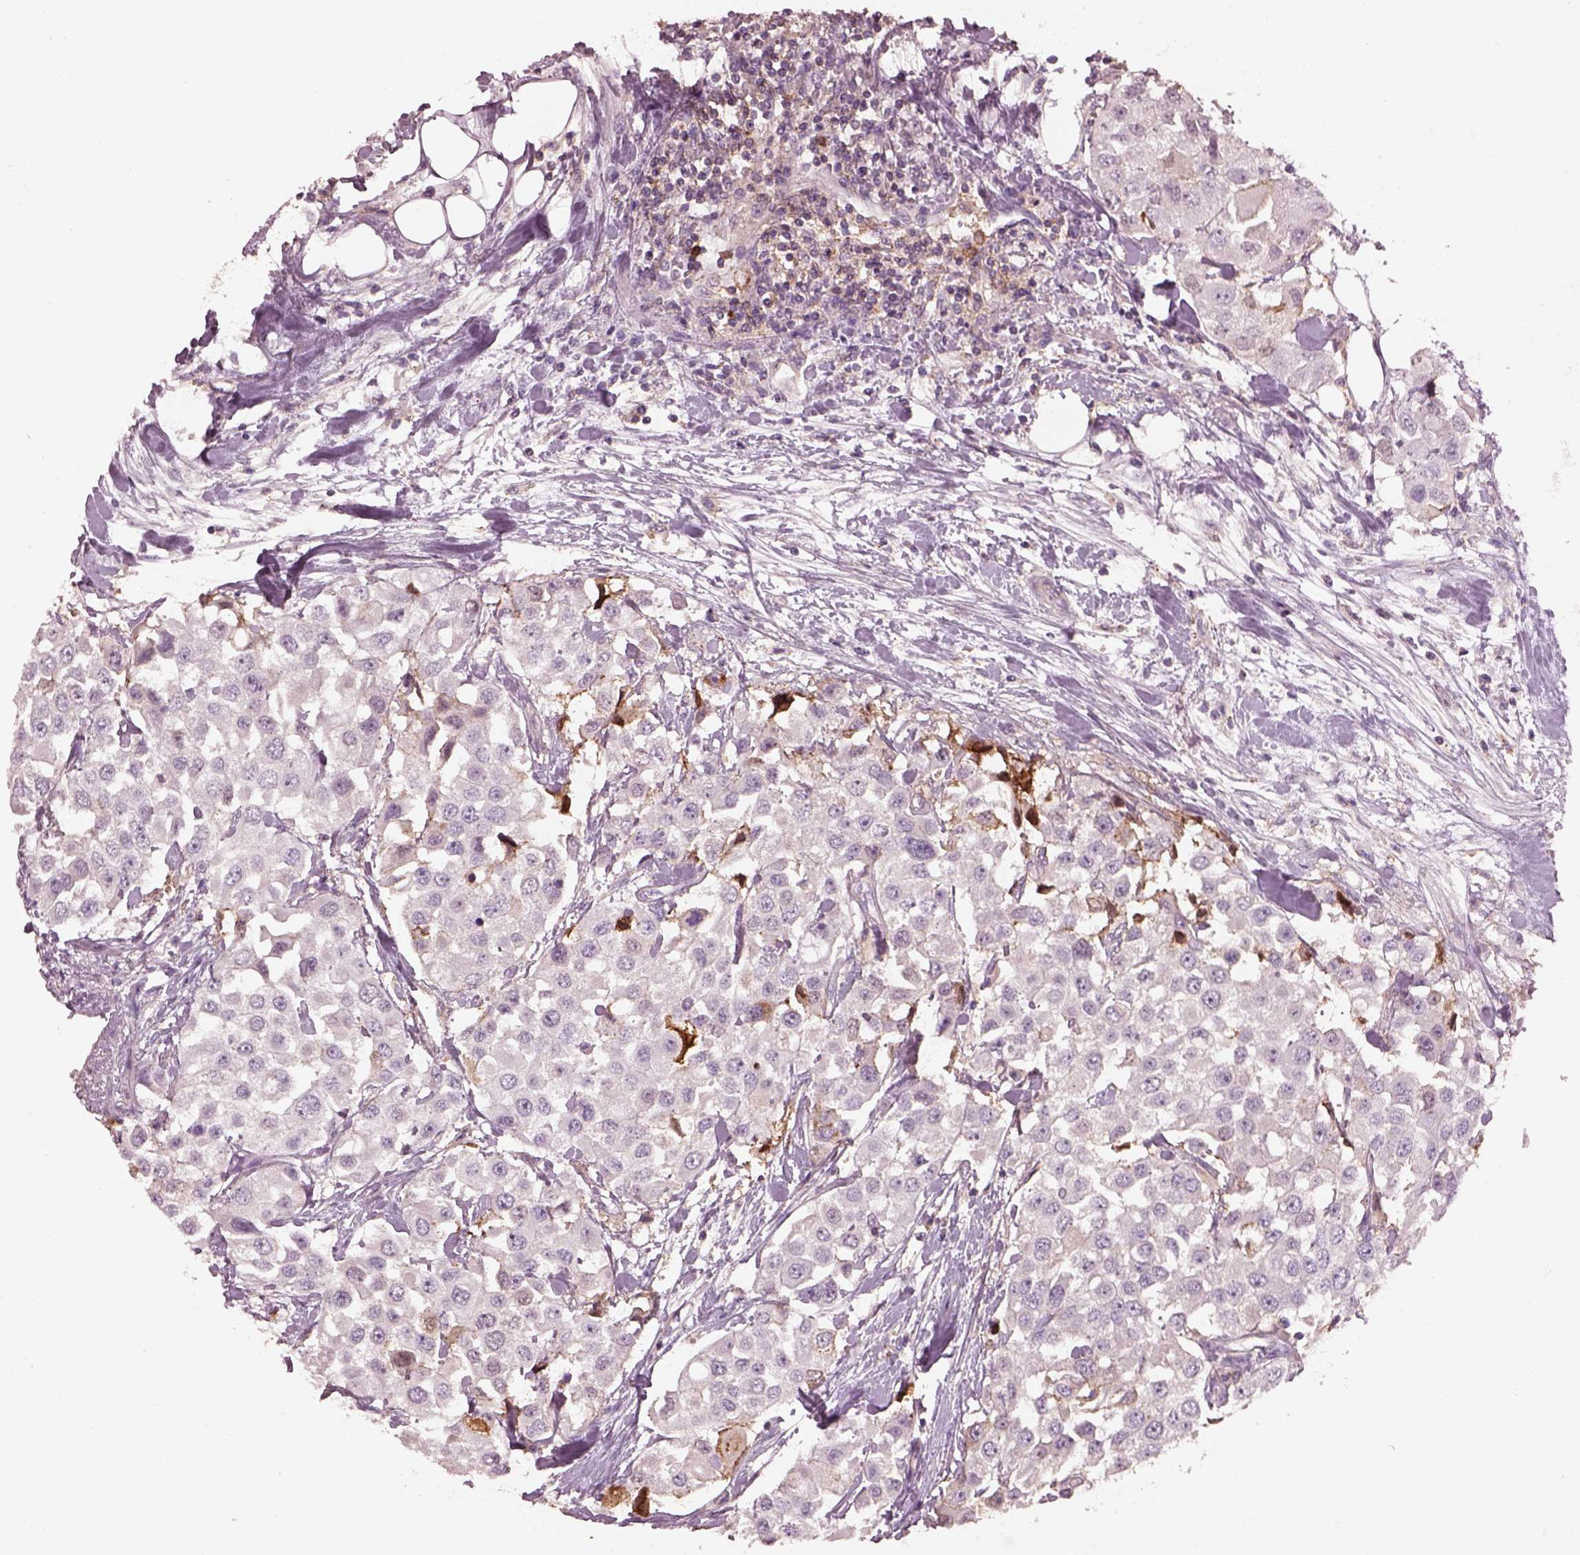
{"staining": {"intensity": "negative", "quantity": "none", "location": "none"}, "tissue": "urothelial cancer", "cell_type": "Tumor cells", "image_type": "cancer", "snomed": [{"axis": "morphology", "description": "Urothelial carcinoma, High grade"}, {"axis": "topography", "description": "Urinary bladder"}], "caption": "The micrograph displays no significant positivity in tumor cells of urothelial carcinoma (high-grade).", "gene": "SRI", "patient": {"sex": "female", "age": 64}}